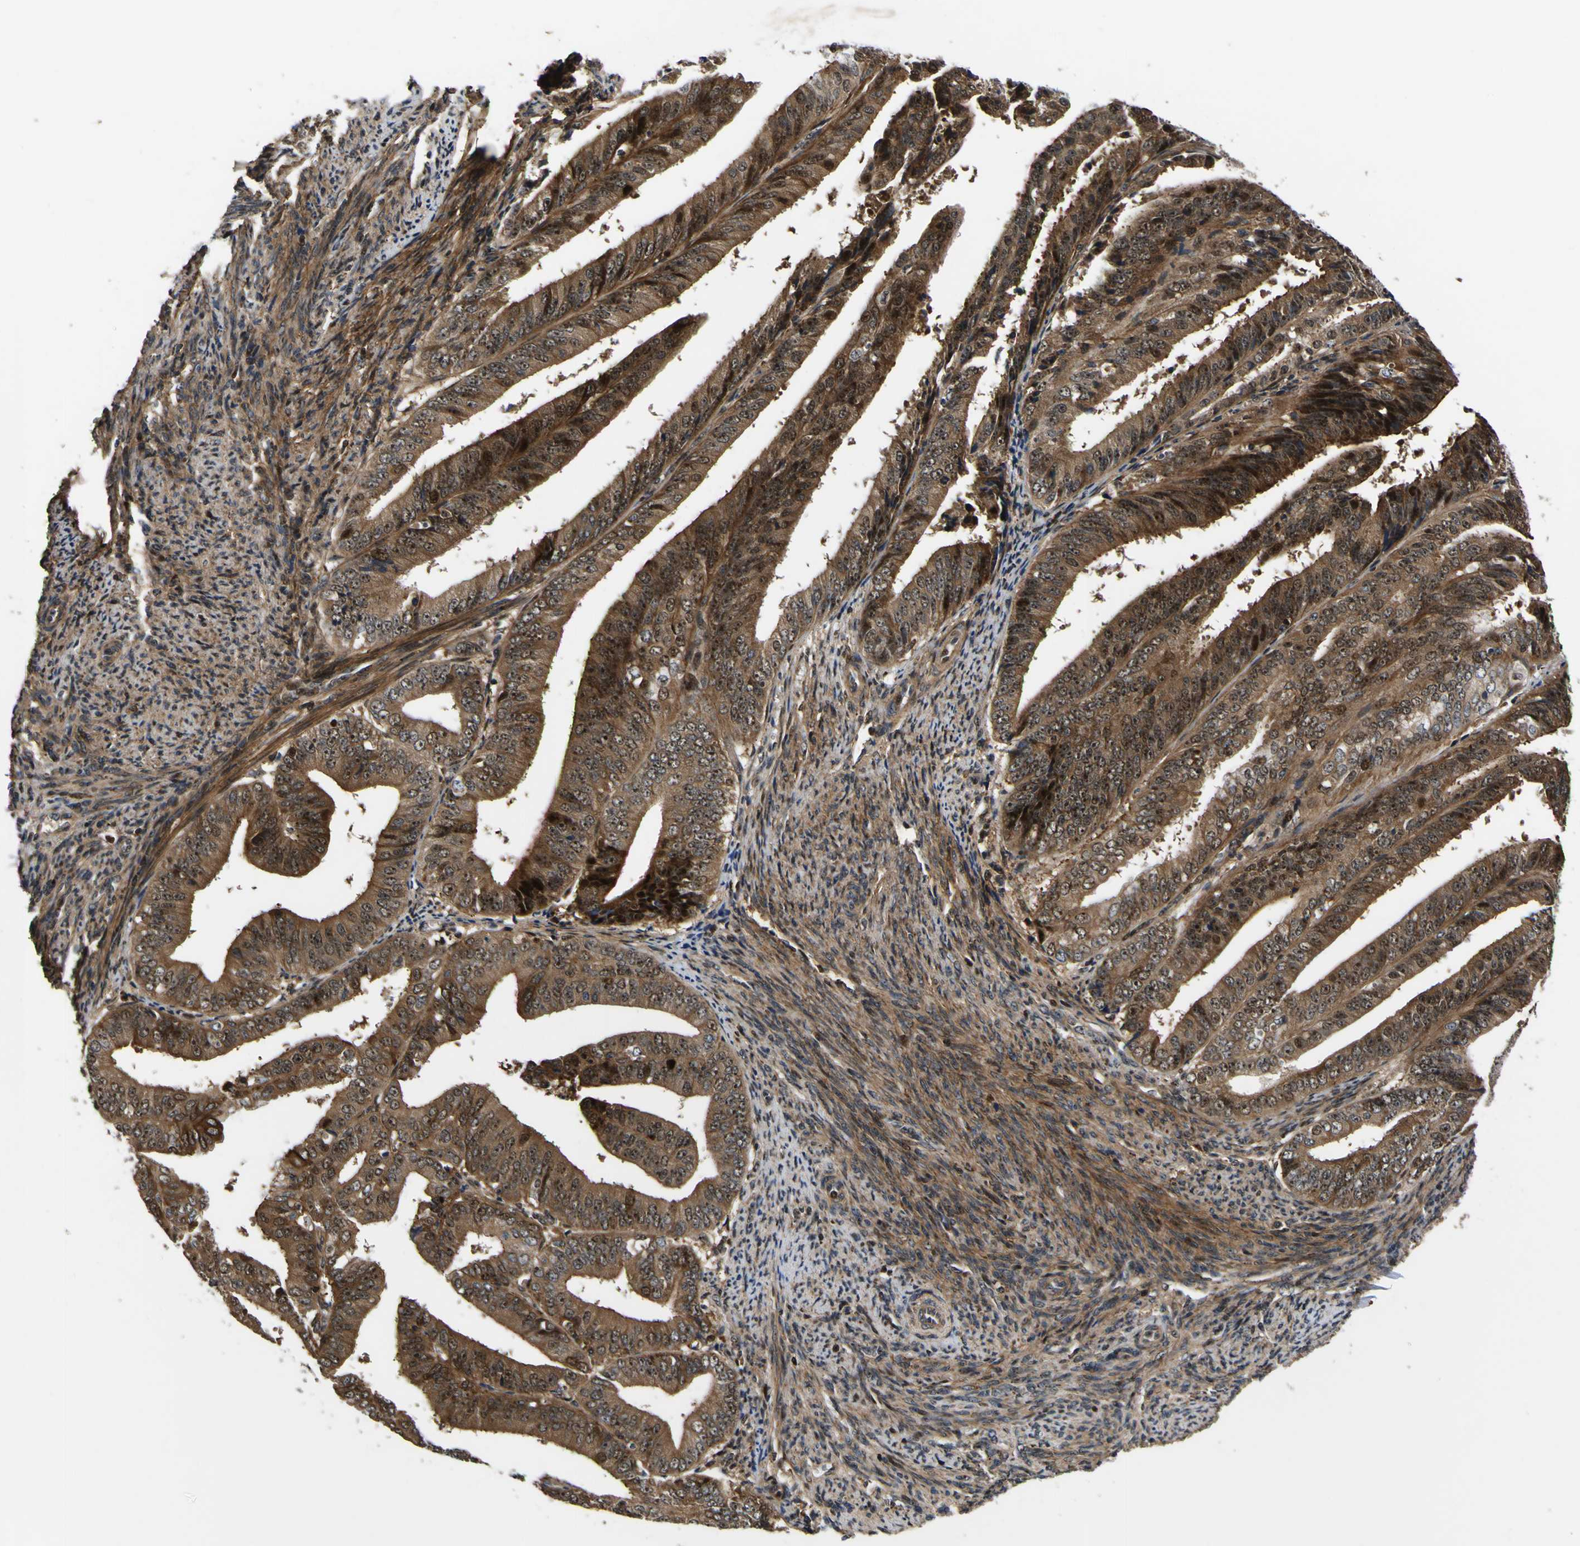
{"staining": {"intensity": "moderate", "quantity": ">75%", "location": "cytoplasmic/membranous,nuclear"}, "tissue": "endometrial cancer", "cell_type": "Tumor cells", "image_type": "cancer", "snomed": [{"axis": "morphology", "description": "Adenocarcinoma, NOS"}, {"axis": "topography", "description": "Endometrium"}], "caption": "IHC (DAB) staining of endometrial cancer (adenocarcinoma) demonstrates moderate cytoplasmic/membranous and nuclear protein expression in about >75% of tumor cells.", "gene": "LRP4", "patient": {"sex": "female", "age": 63}}